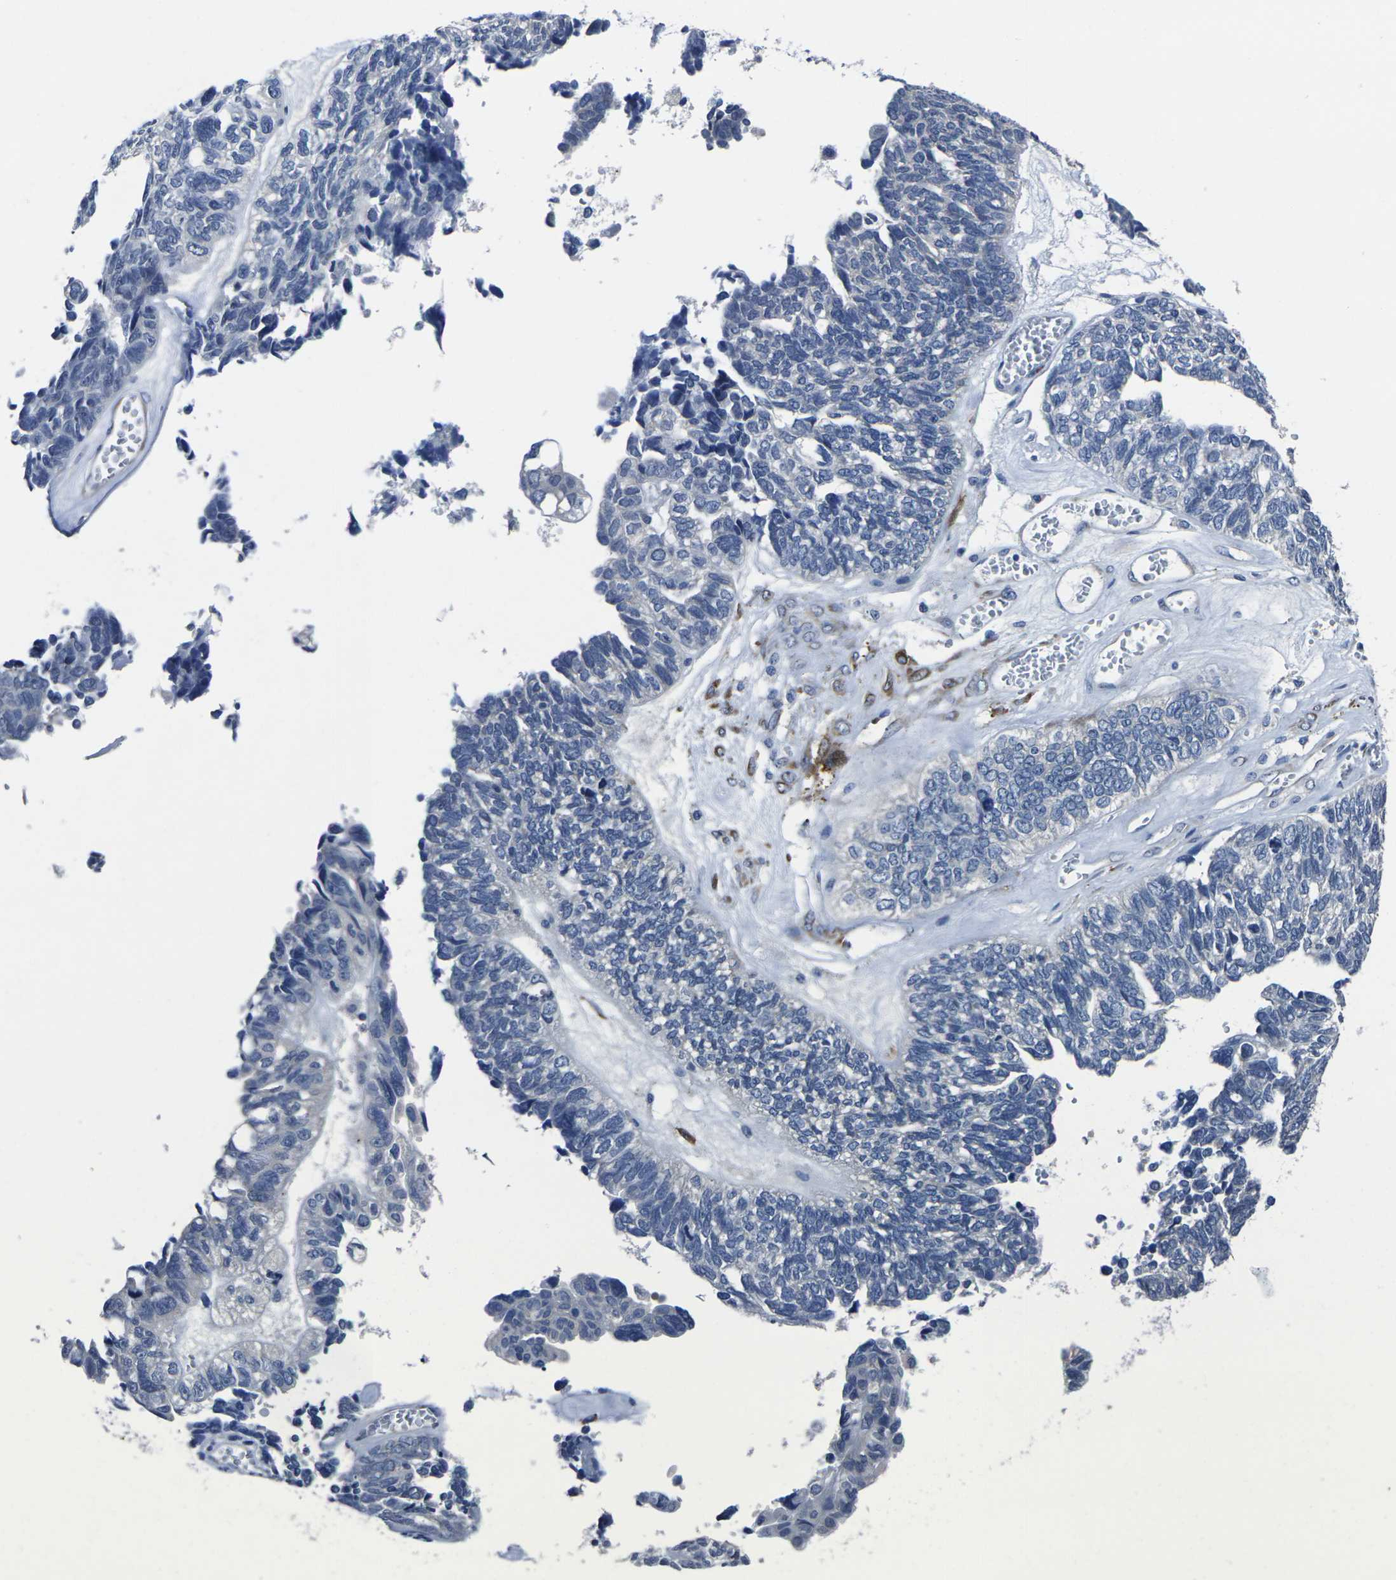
{"staining": {"intensity": "negative", "quantity": "none", "location": "none"}, "tissue": "ovarian cancer", "cell_type": "Tumor cells", "image_type": "cancer", "snomed": [{"axis": "morphology", "description": "Cystadenocarcinoma, serous, NOS"}, {"axis": "topography", "description": "Ovary"}], "caption": "Immunohistochemistry of human ovarian serous cystadenocarcinoma displays no staining in tumor cells.", "gene": "CYP2C8", "patient": {"sex": "female", "age": 79}}